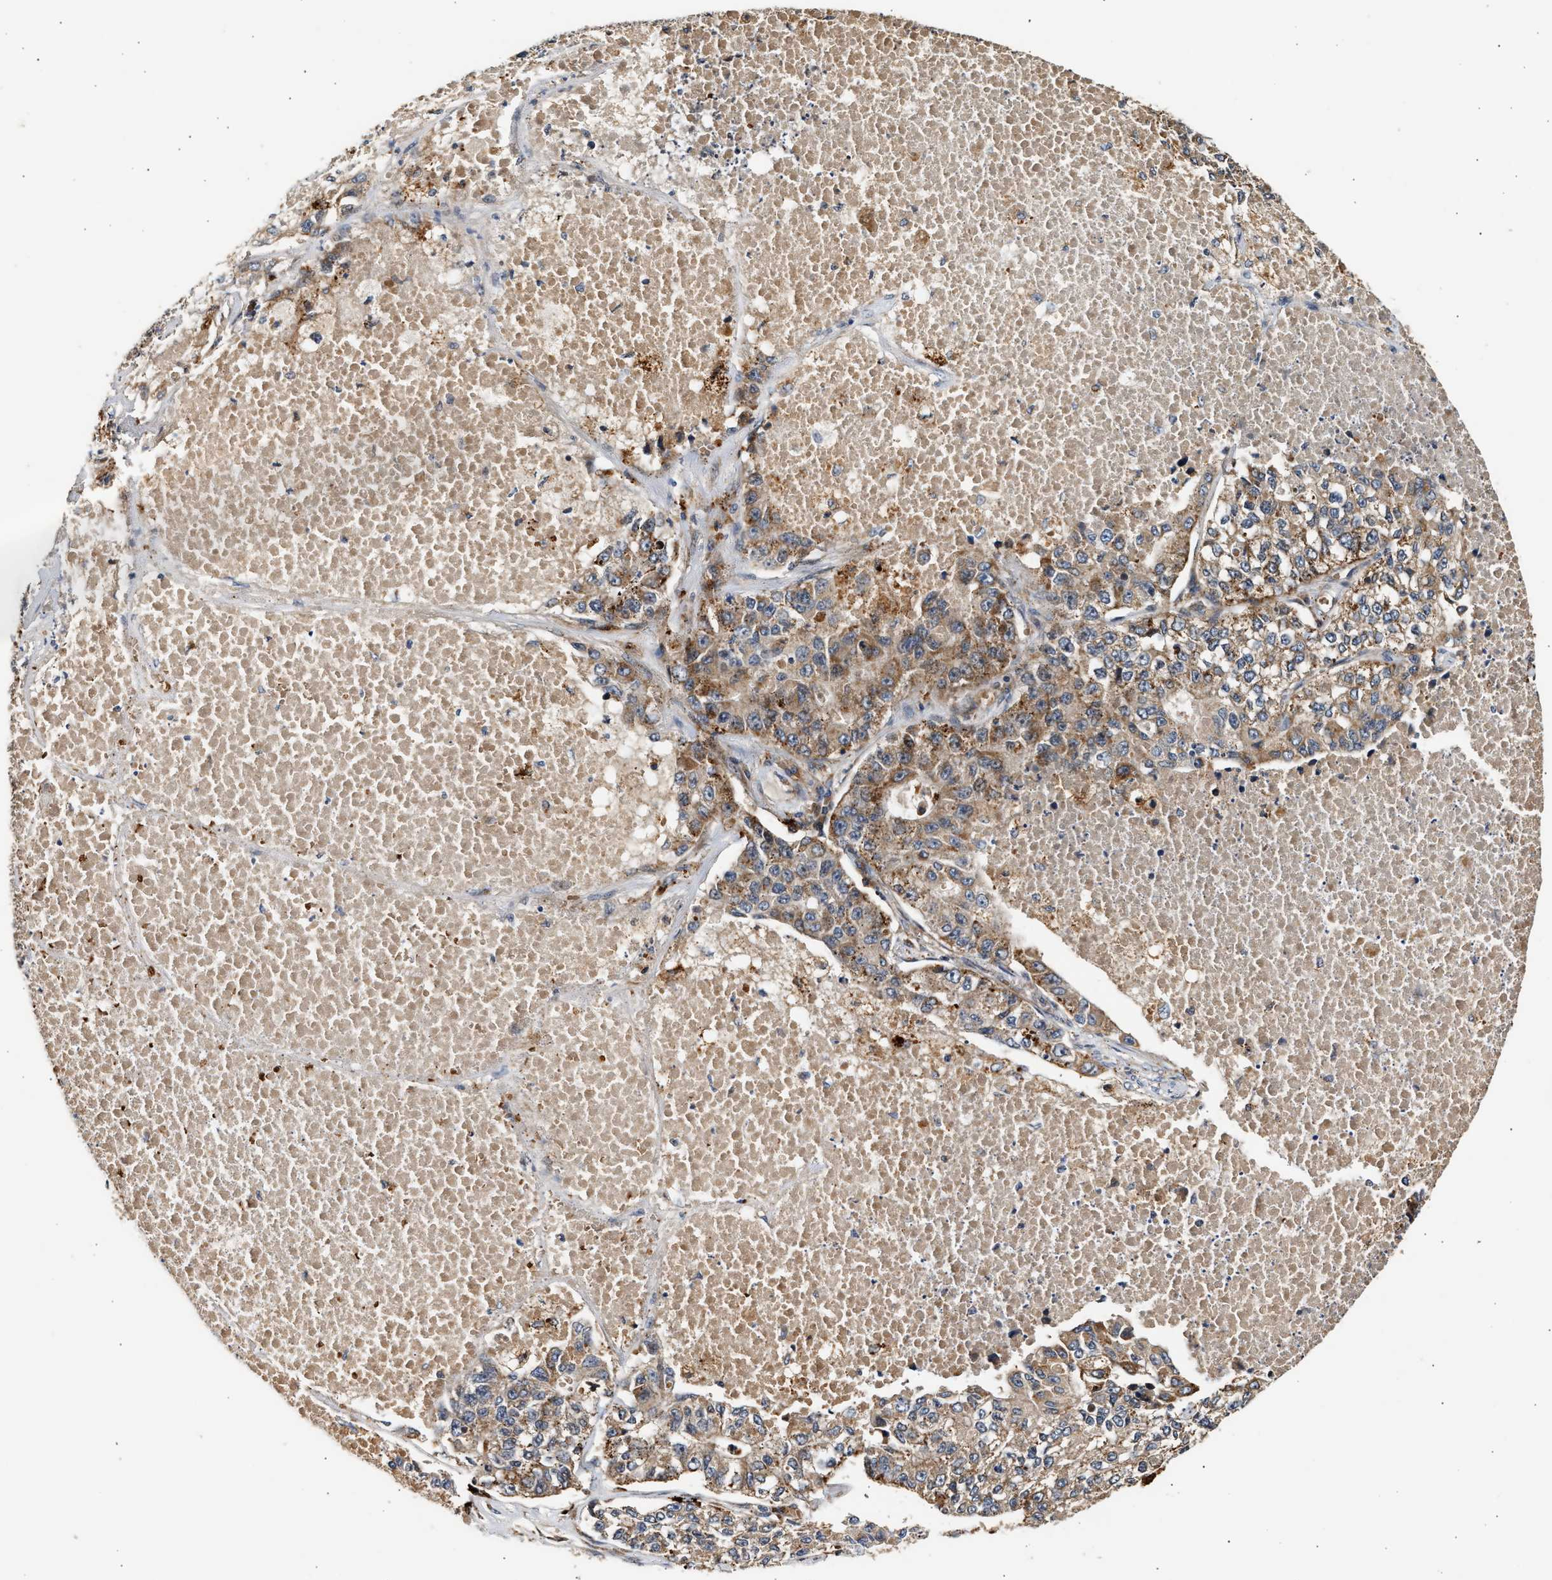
{"staining": {"intensity": "moderate", "quantity": "25%-75%", "location": "cytoplasmic/membranous"}, "tissue": "lung cancer", "cell_type": "Tumor cells", "image_type": "cancer", "snomed": [{"axis": "morphology", "description": "Adenocarcinoma, NOS"}, {"axis": "topography", "description": "Lung"}], "caption": "Immunohistochemical staining of human lung cancer exhibits medium levels of moderate cytoplasmic/membranous protein staining in about 25%-75% of tumor cells. (DAB = brown stain, brightfield microscopy at high magnification).", "gene": "PLD3", "patient": {"sex": "male", "age": 49}}